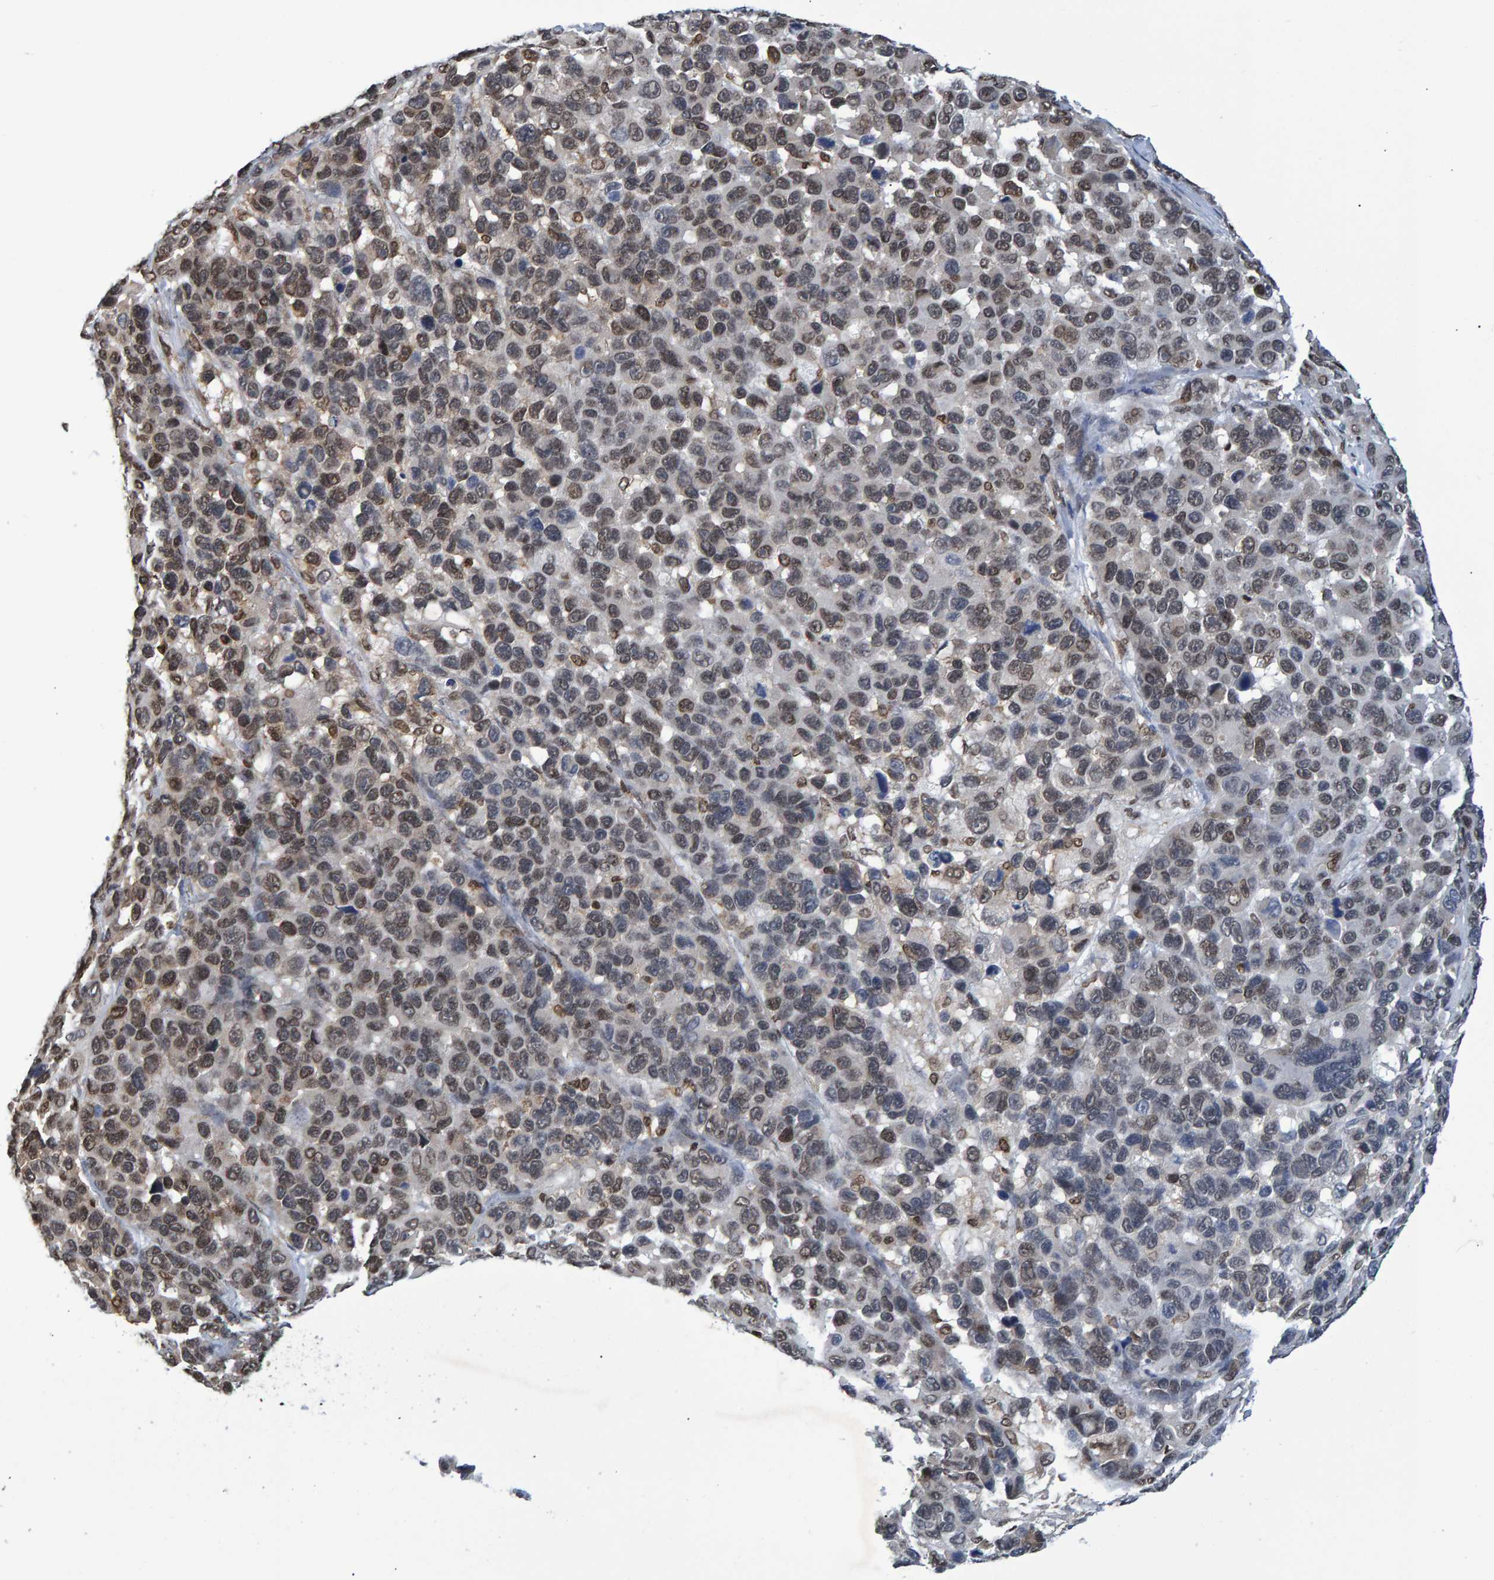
{"staining": {"intensity": "weak", "quantity": ">75%", "location": "nuclear"}, "tissue": "melanoma", "cell_type": "Tumor cells", "image_type": "cancer", "snomed": [{"axis": "morphology", "description": "Malignant melanoma, NOS"}, {"axis": "topography", "description": "Skin"}], "caption": "A photomicrograph of human melanoma stained for a protein reveals weak nuclear brown staining in tumor cells.", "gene": "QKI", "patient": {"sex": "male", "age": 53}}